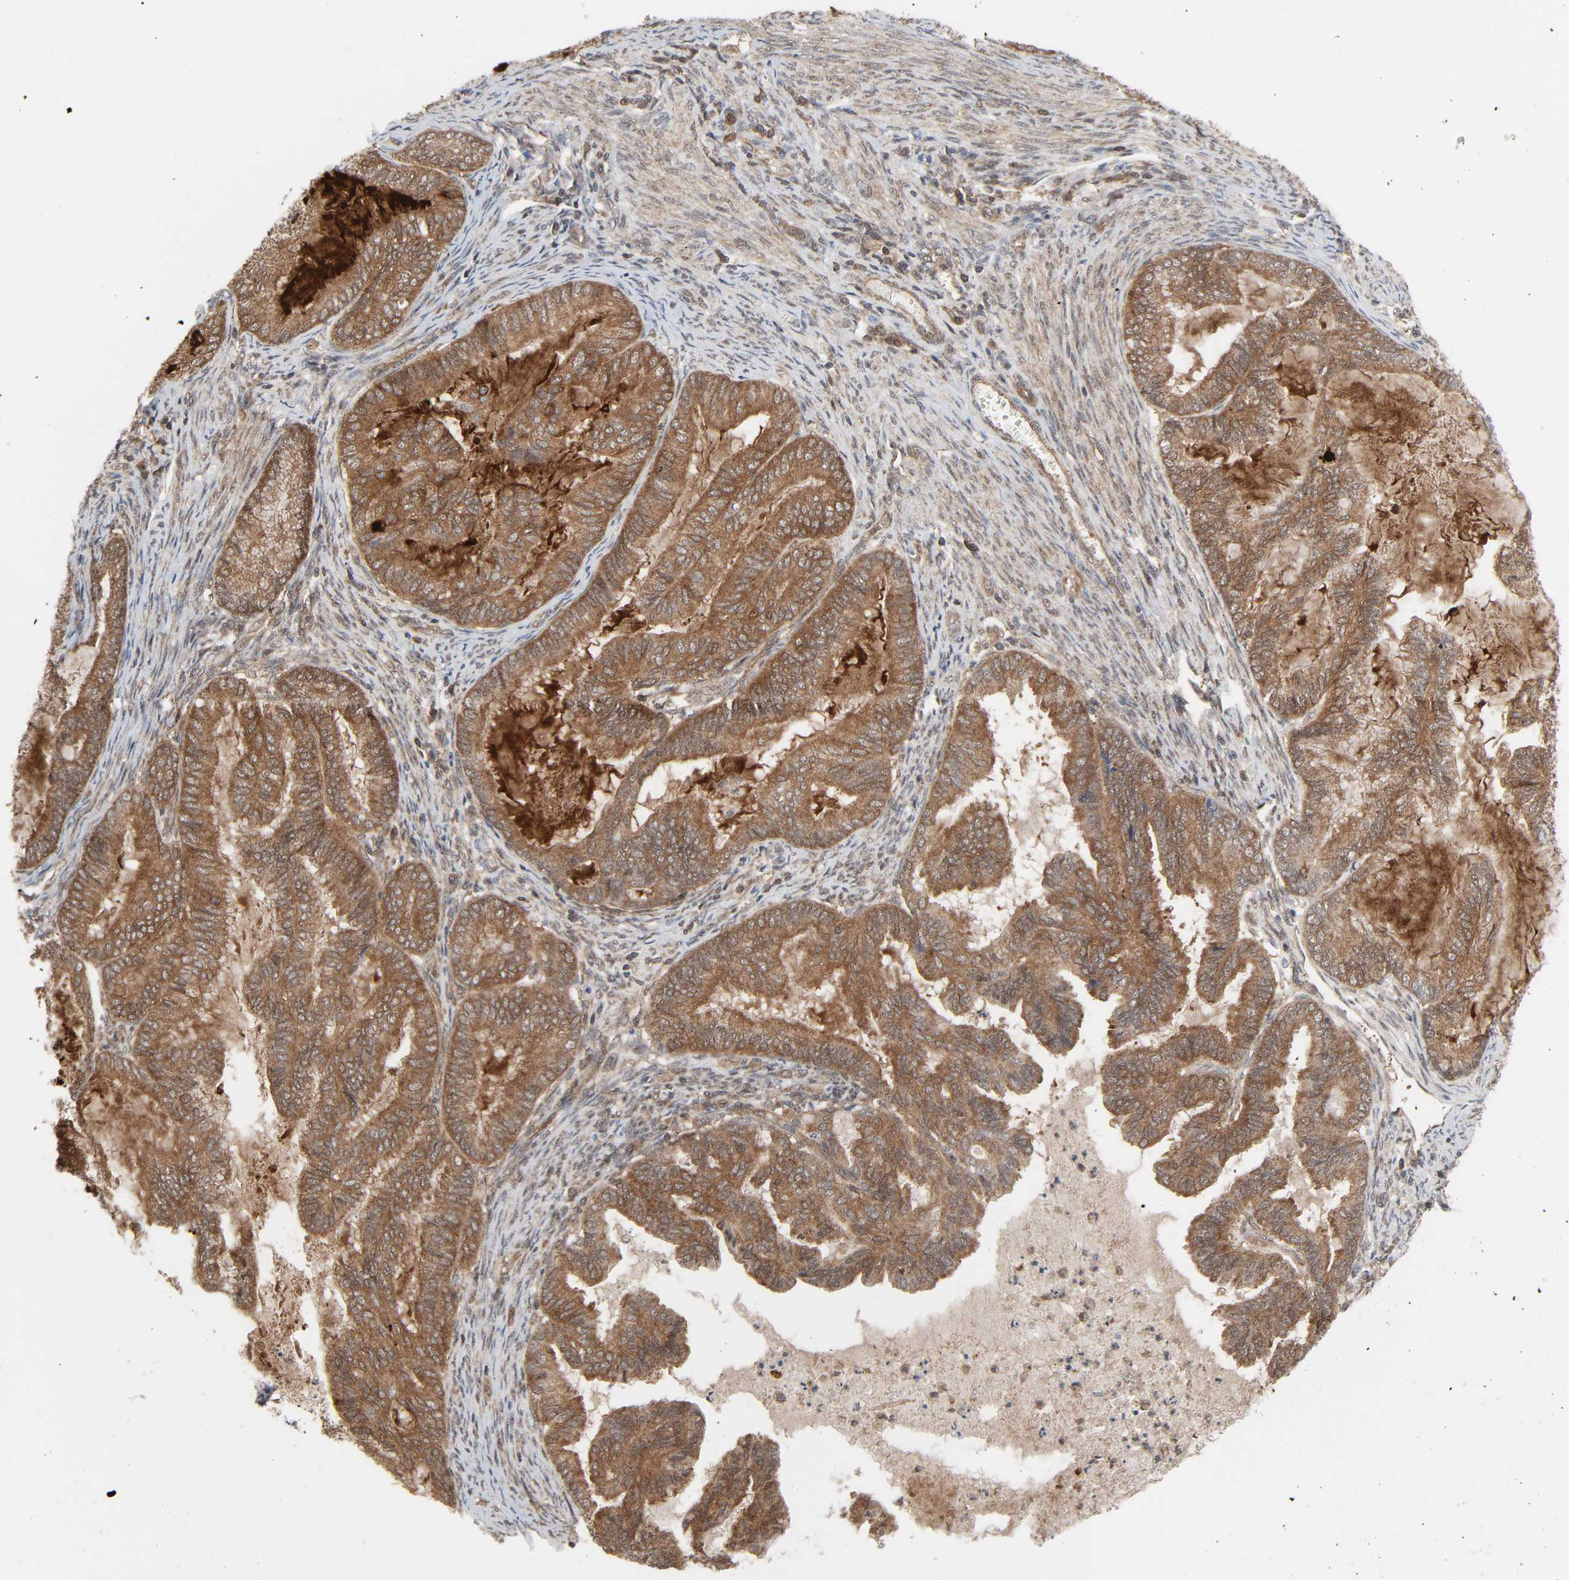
{"staining": {"intensity": "moderate", "quantity": ">75%", "location": "cytoplasmic/membranous"}, "tissue": "cervical cancer", "cell_type": "Tumor cells", "image_type": "cancer", "snomed": [{"axis": "morphology", "description": "Normal tissue, NOS"}, {"axis": "morphology", "description": "Adenocarcinoma, NOS"}, {"axis": "topography", "description": "Cervix"}, {"axis": "topography", "description": "Endometrium"}], "caption": "Cervical cancer (adenocarcinoma) tissue shows moderate cytoplasmic/membranous positivity in approximately >75% of tumor cells (DAB (3,3'-diaminobenzidine) = brown stain, brightfield microscopy at high magnification).", "gene": "GSK3A", "patient": {"sex": "female", "age": 86}}